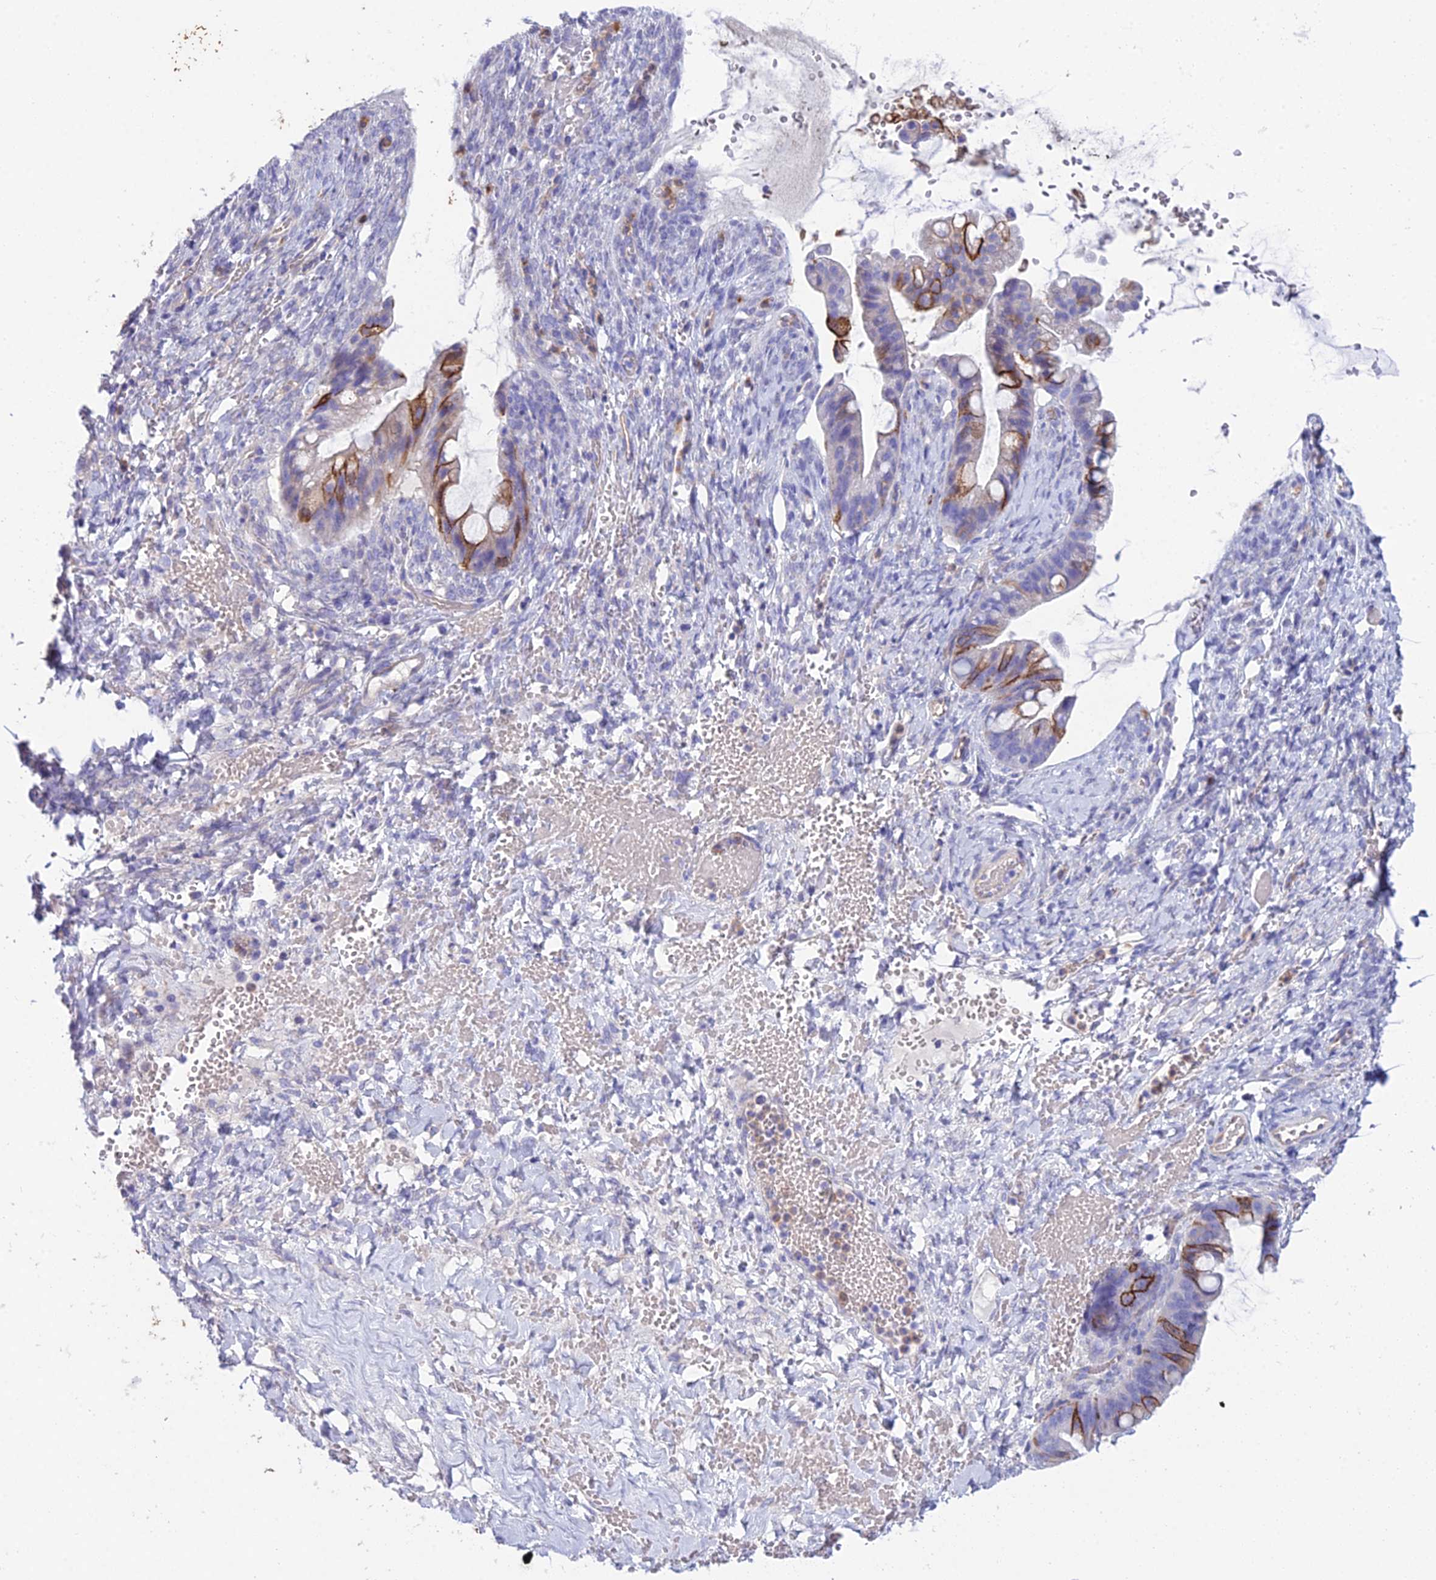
{"staining": {"intensity": "strong", "quantity": "<25%", "location": "cytoplasmic/membranous"}, "tissue": "ovarian cancer", "cell_type": "Tumor cells", "image_type": "cancer", "snomed": [{"axis": "morphology", "description": "Cystadenocarcinoma, mucinous, NOS"}, {"axis": "topography", "description": "Ovary"}], "caption": "Immunohistochemical staining of human ovarian cancer (mucinous cystadenocarcinoma) shows strong cytoplasmic/membranous protein expression in about <25% of tumor cells.", "gene": "OR1Q1", "patient": {"sex": "female", "age": 73}}